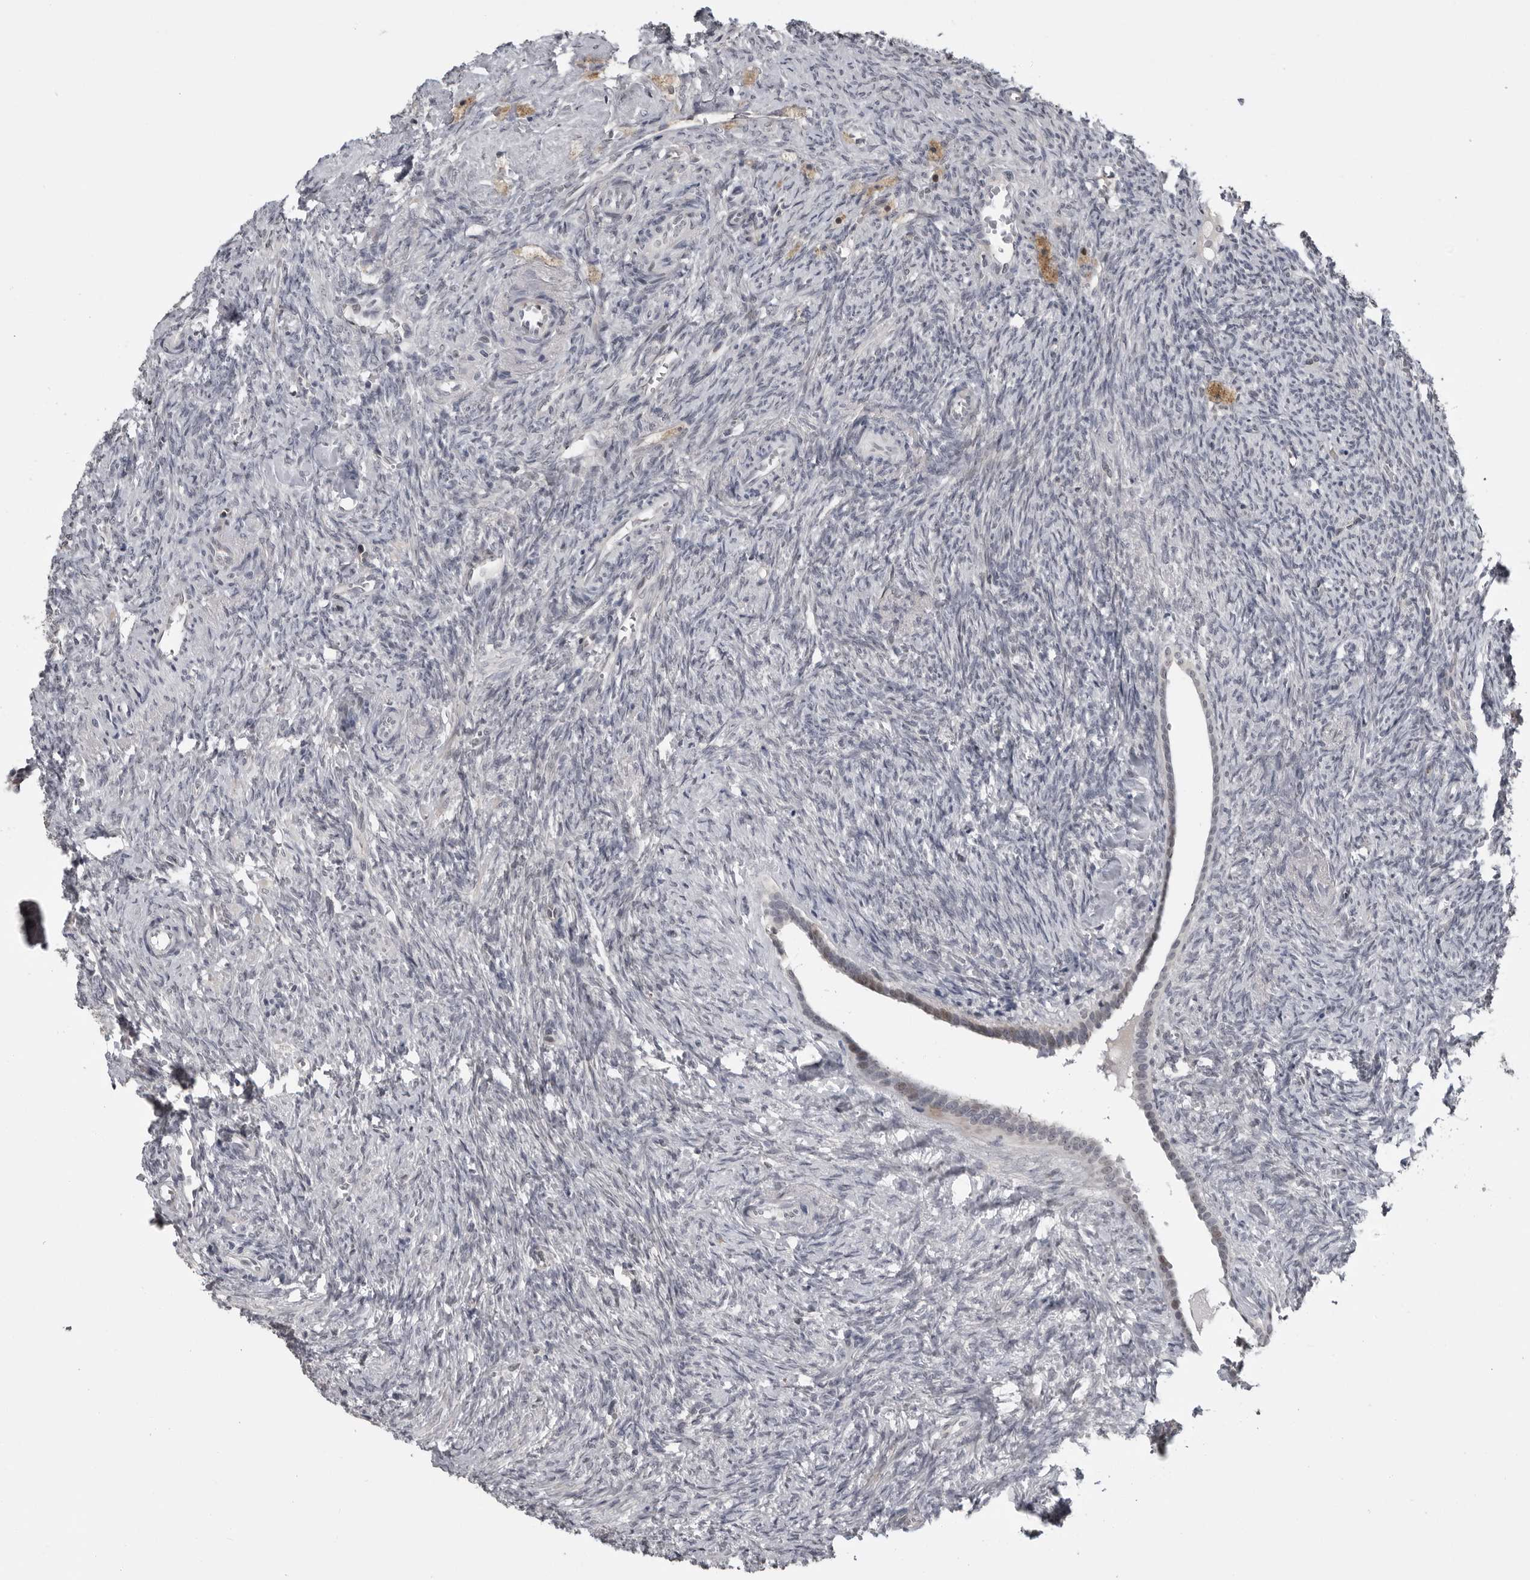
{"staining": {"intensity": "negative", "quantity": "none", "location": "none"}, "tissue": "ovary", "cell_type": "Ovarian stroma cells", "image_type": "normal", "snomed": [{"axis": "morphology", "description": "Normal tissue, NOS"}, {"axis": "topography", "description": "Ovary"}], "caption": "DAB (3,3'-diaminobenzidine) immunohistochemical staining of benign human ovary displays no significant positivity in ovarian stroma cells.", "gene": "PRRX2", "patient": {"sex": "female", "age": 41}}